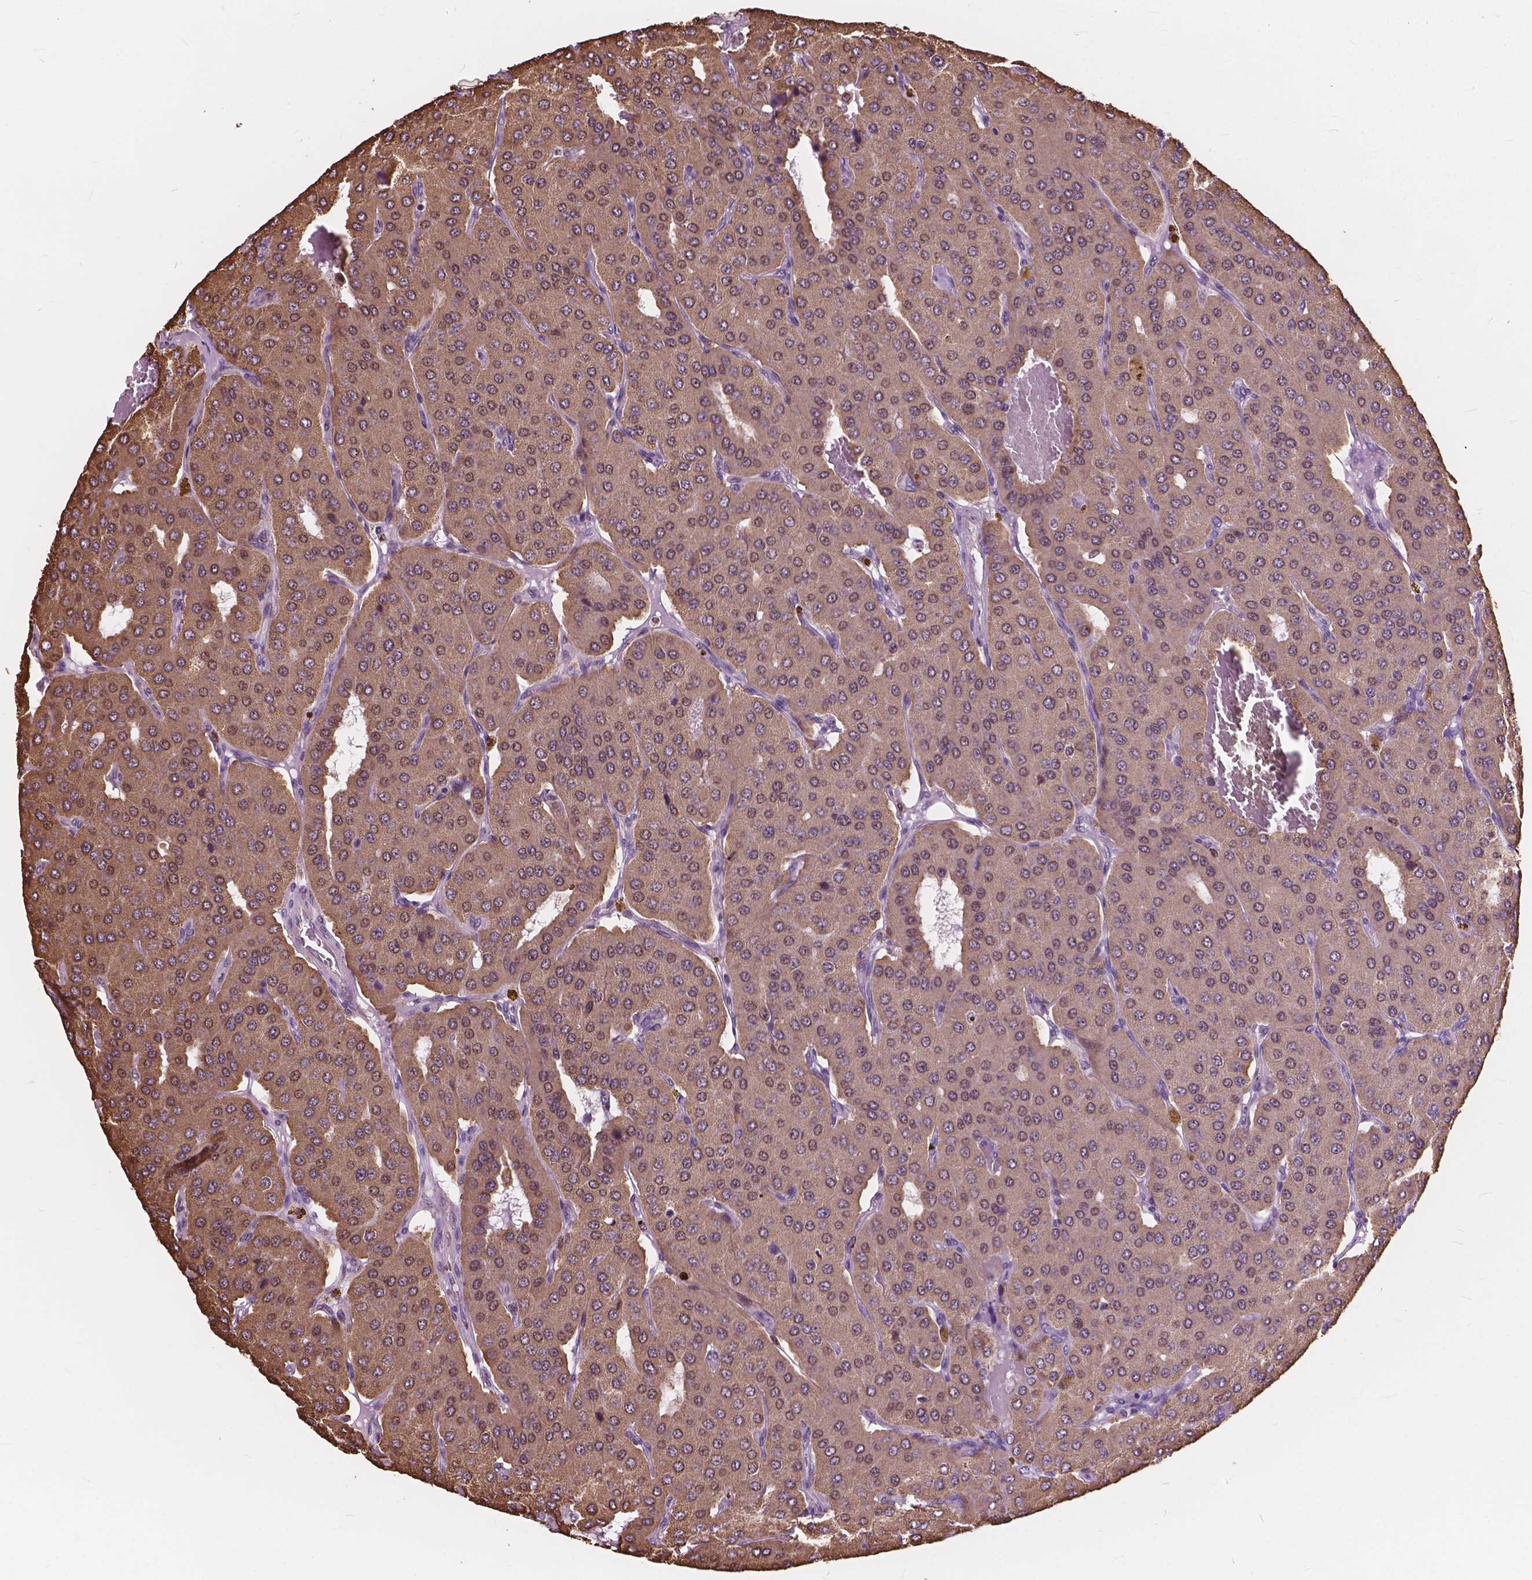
{"staining": {"intensity": "weak", "quantity": ">75%", "location": "cytoplasmic/membranous,nuclear"}, "tissue": "parathyroid gland", "cell_type": "Glandular cells", "image_type": "normal", "snomed": [{"axis": "morphology", "description": "Normal tissue, NOS"}, {"axis": "morphology", "description": "Adenoma, NOS"}, {"axis": "topography", "description": "Parathyroid gland"}], "caption": "Protein expression analysis of normal human parathyroid gland reveals weak cytoplasmic/membranous,nuclear expression in about >75% of glandular cells.", "gene": "SCOC", "patient": {"sex": "female", "age": 86}}